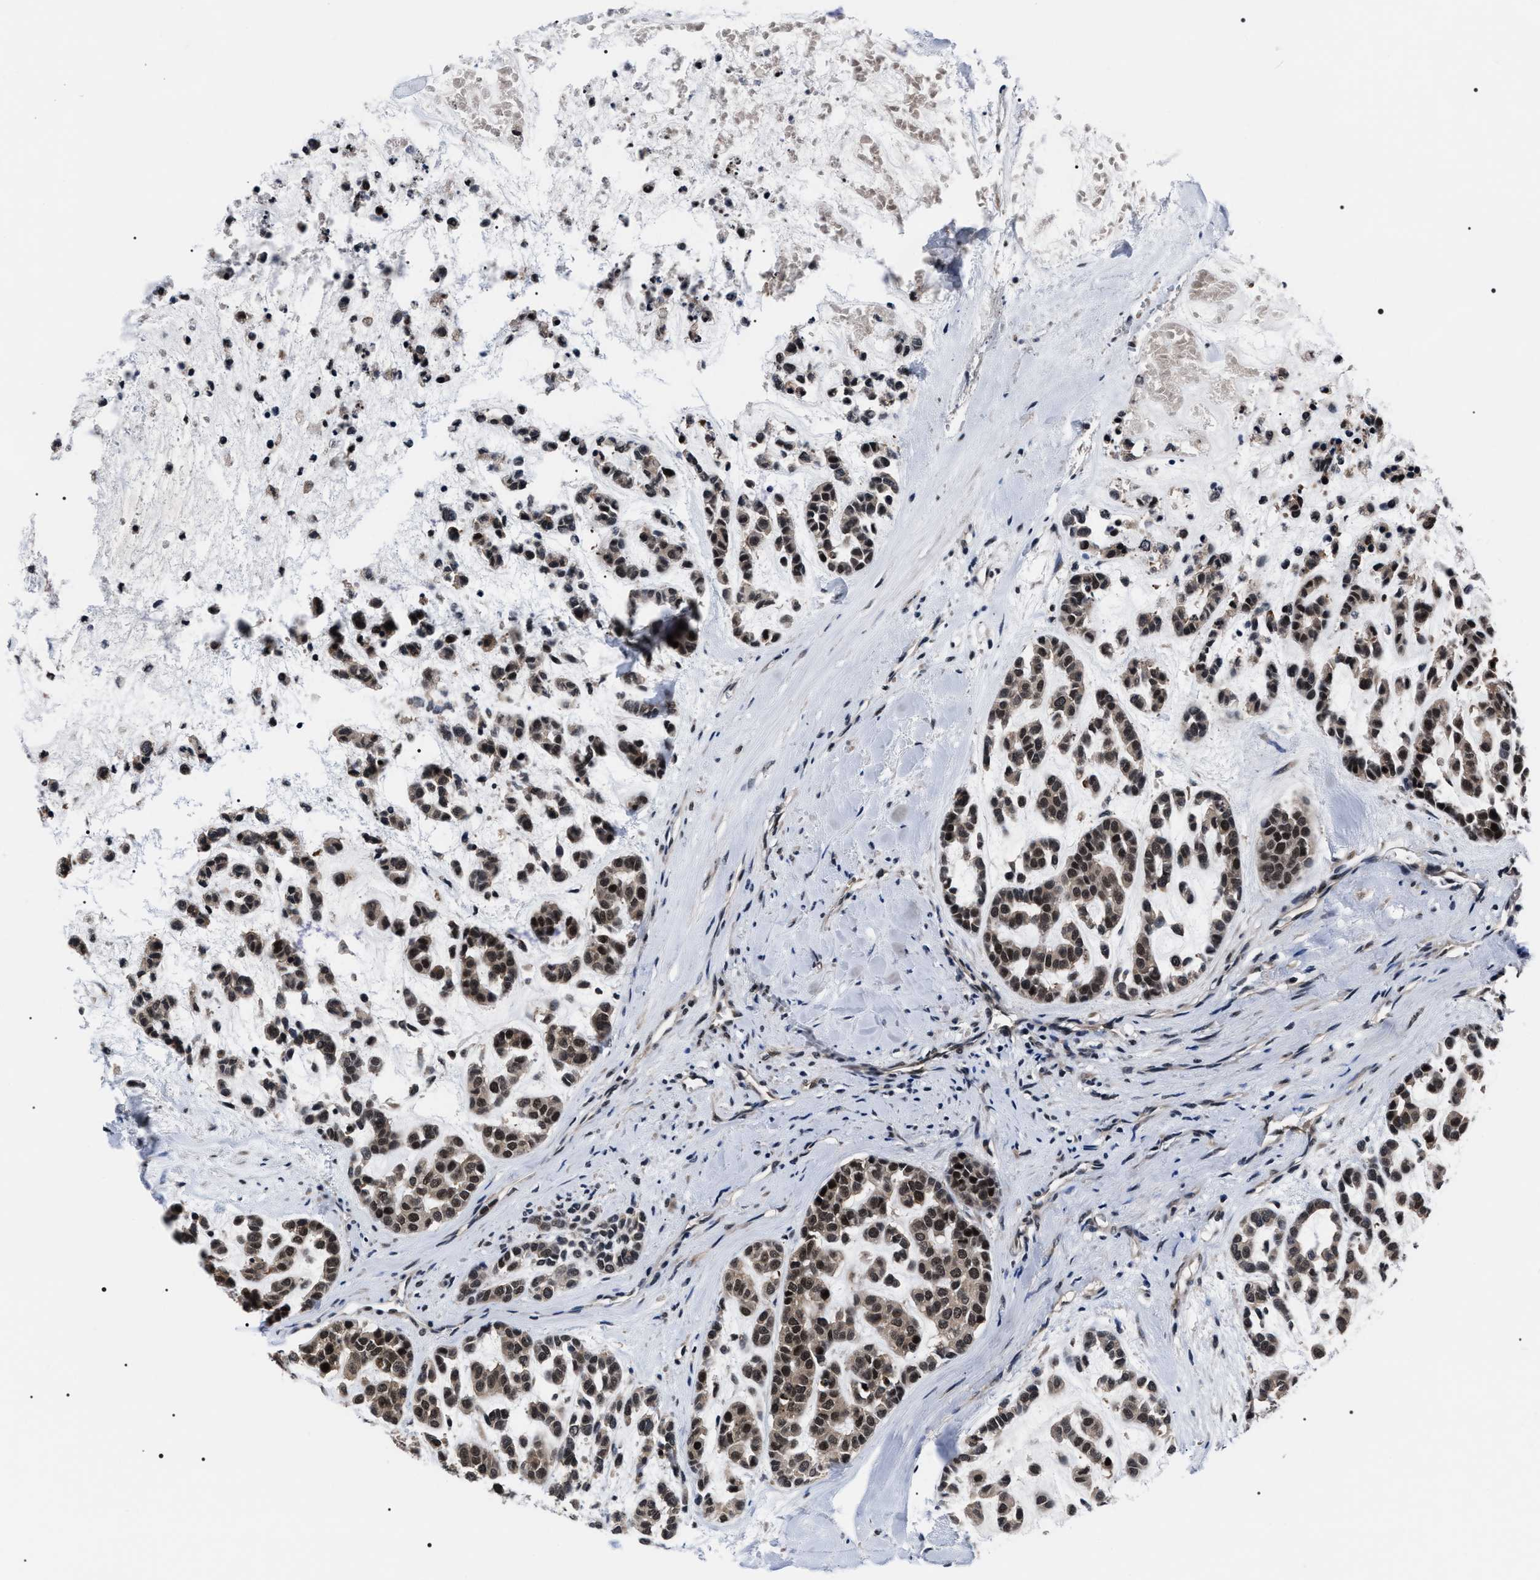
{"staining": {"intensity": "moderate", "quantity": ">75%", "location": "cytoplasmic/membranous,nuclear"}, "tissue": "head and neck cancer", "cell_type": "Tumor cells", "image_type": "cancer", "snomed": [{"axis": "morphology", "description": "Adenocarcinoma, NOS"}, {"axis": "morphology", "description": "Adenoma, NOS"}, {"axis": "topography", "description": "Head-Neck"}], "caption": "High-magnification brightfield microscopy of head and neck cancer stained with DAB (brown) and counterstained with hematoxylin (blue). tumor cells exhibit moderate cytoplasmic/membranous and nuclear expression is present in approximately>75% of cells. (DAB = brown stain, brightfield microscopy at high magnification).", "gene": "CSNK2A1", "patient": {"sex": "female", "age": 55}}